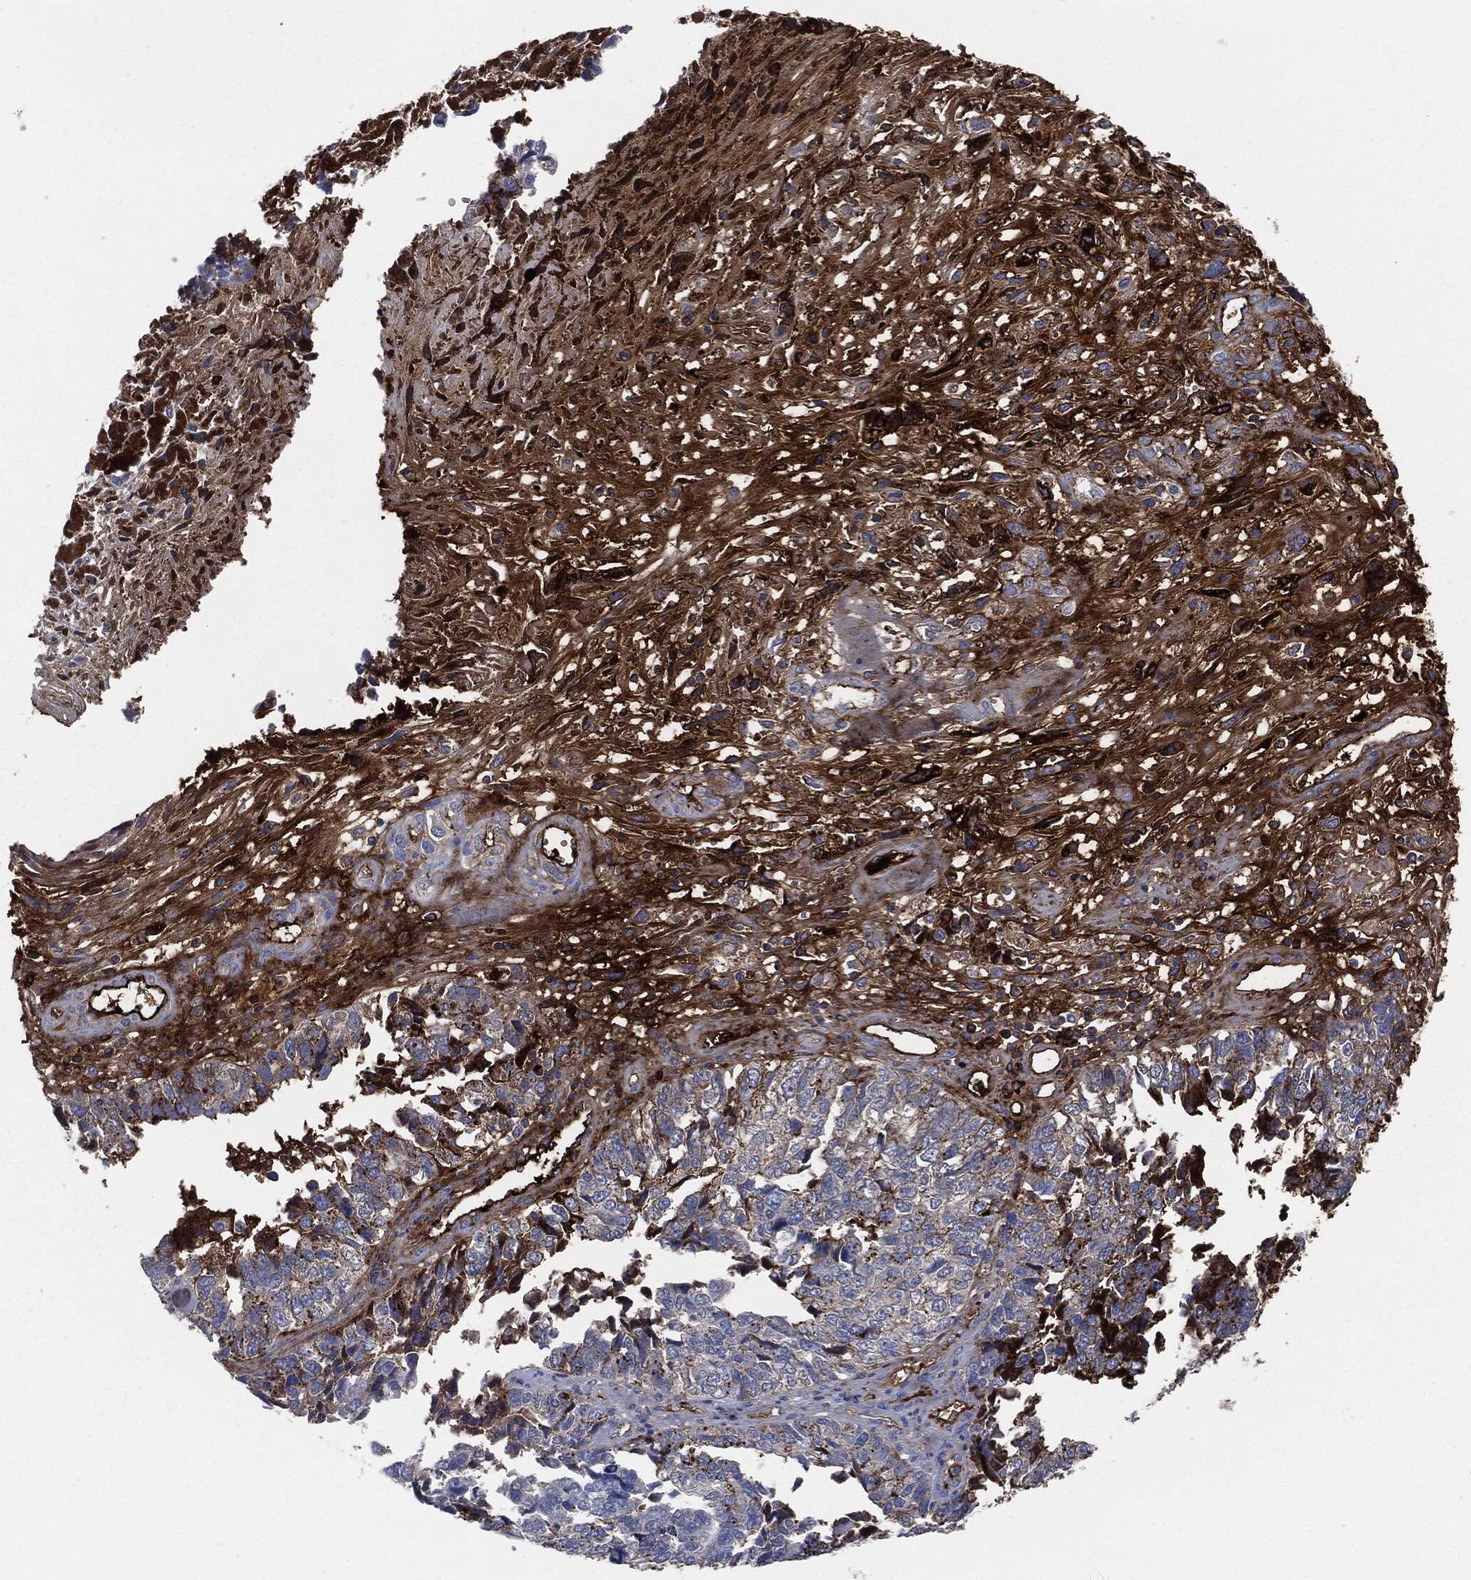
{"staining": {"intensity": "moderate", "quantity": "<25%", "location": "cytoplasmic/membranous"}, "tissue": "cervical cancer", "cell_type": "Tumor cells", "image_type": "cancer", "snomed": [{"axis": "morphology", "description": "Squamous cell carcinoma, NOS"}, {"axis": "topography", "description": "Cervix"}], "caption": "Tumor cells reveal moderate cytoplasmic/membranous positivity in approximately <25% of cells in cervical cancer (squamous cell carcinoma).", "gene": "APOB", "patient": {"sex": "female", "age": 63}}